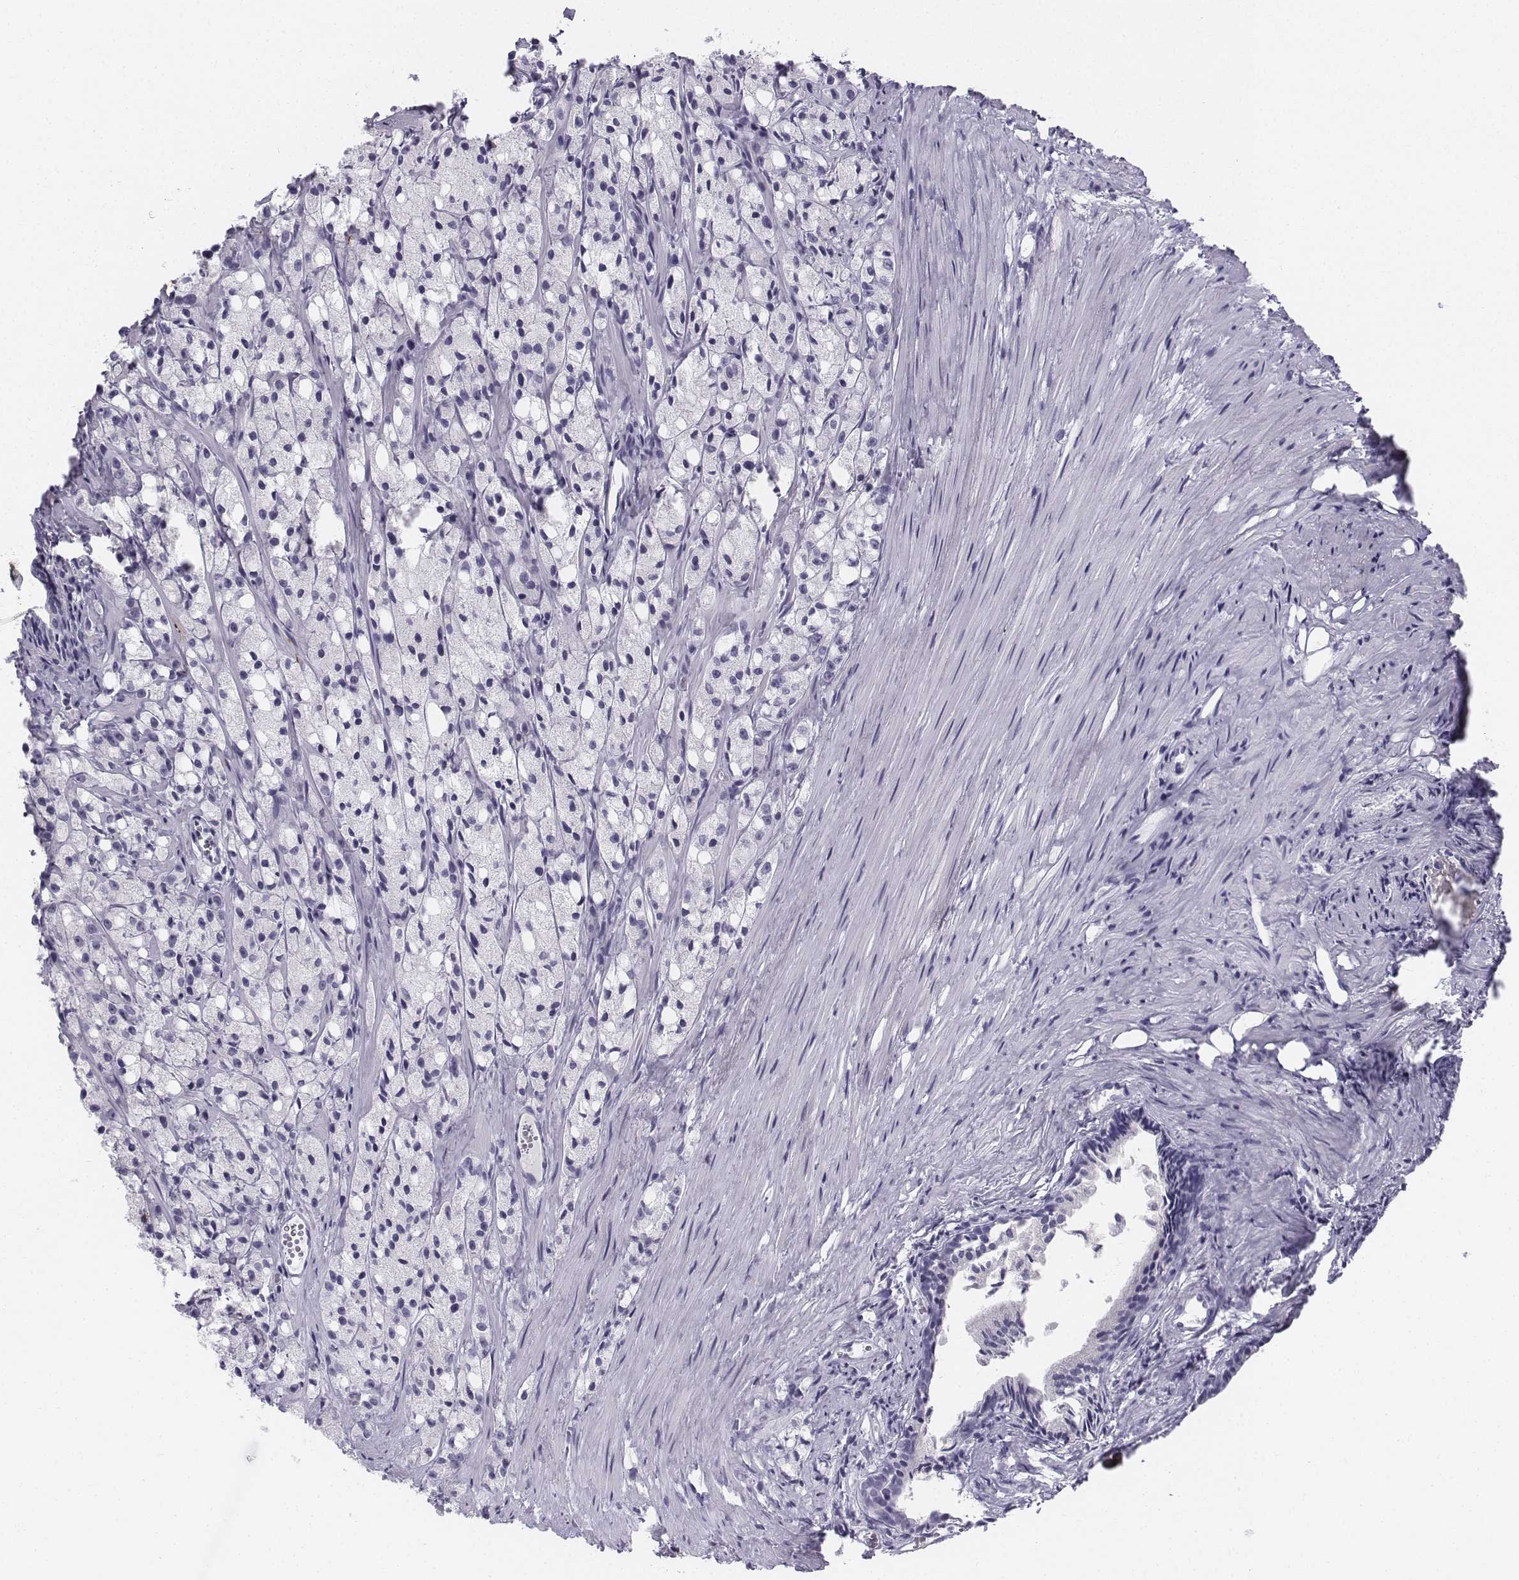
{"staining": {"intensity": "negative", "quantity": "none", "location": "none"}, "tissue": "prostate cancer", "cell_type": "Tumor cells", "image_type": "cancer", "snomed": [{"axis": "morphology", "description": "Adenocarcinoma, High grade"}, {"axis": "topography", "description": "Prostate"}], "caption": "Tumor cells show no significant positivity in high-grade adenocarcinoma (prostate). The staining was performed using DAB (3,3'-diaminobenzidine) to visualize the protein expression in brown, while the nuclei were stained in blue with hematoxylin (Magnification: 20x).", "gene": "TH", "patient": {"sex": "male", "age": 75}}